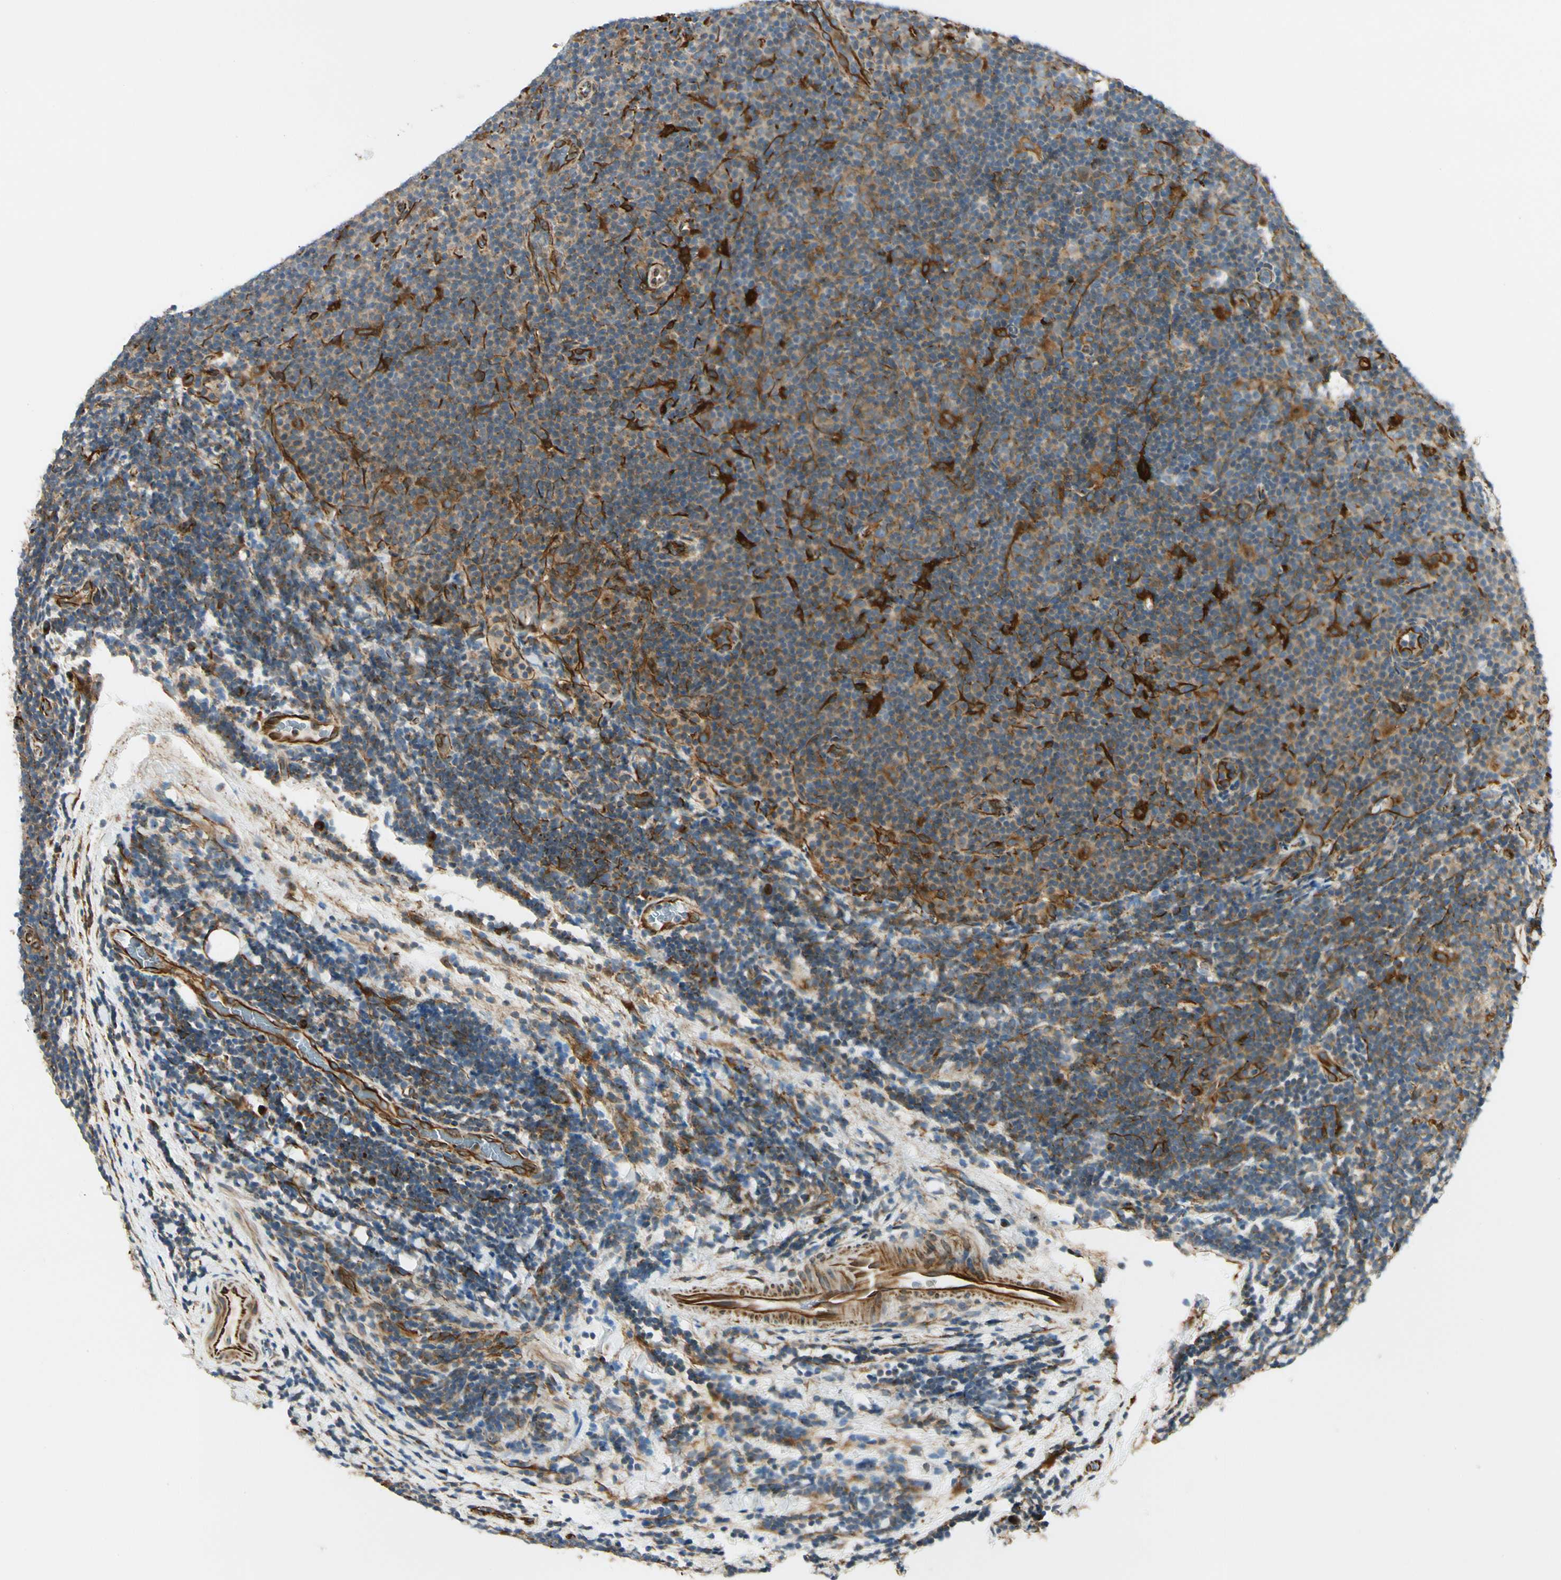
{"staining": {"intensity": "strong", "quantity": "<25%", "location": "cytoplasmic/membranous"}, "tissue": "lymphoma", "cell_type": "Tumor cells", "image_type": "cancer", "snomed": [{"axis": "morphology", "description": "Malignant lymphoma, non-Hodgkin's type, Low grade"}, {"axis": "topography", "description": "Lymph node"}], "caption": "Lymphoma tissue exhibits strong cytoplasmic/membranous expression in about <25% of tumor cells", "gene": "FTH1", "patient": {"sex": "male", "age": 83}}